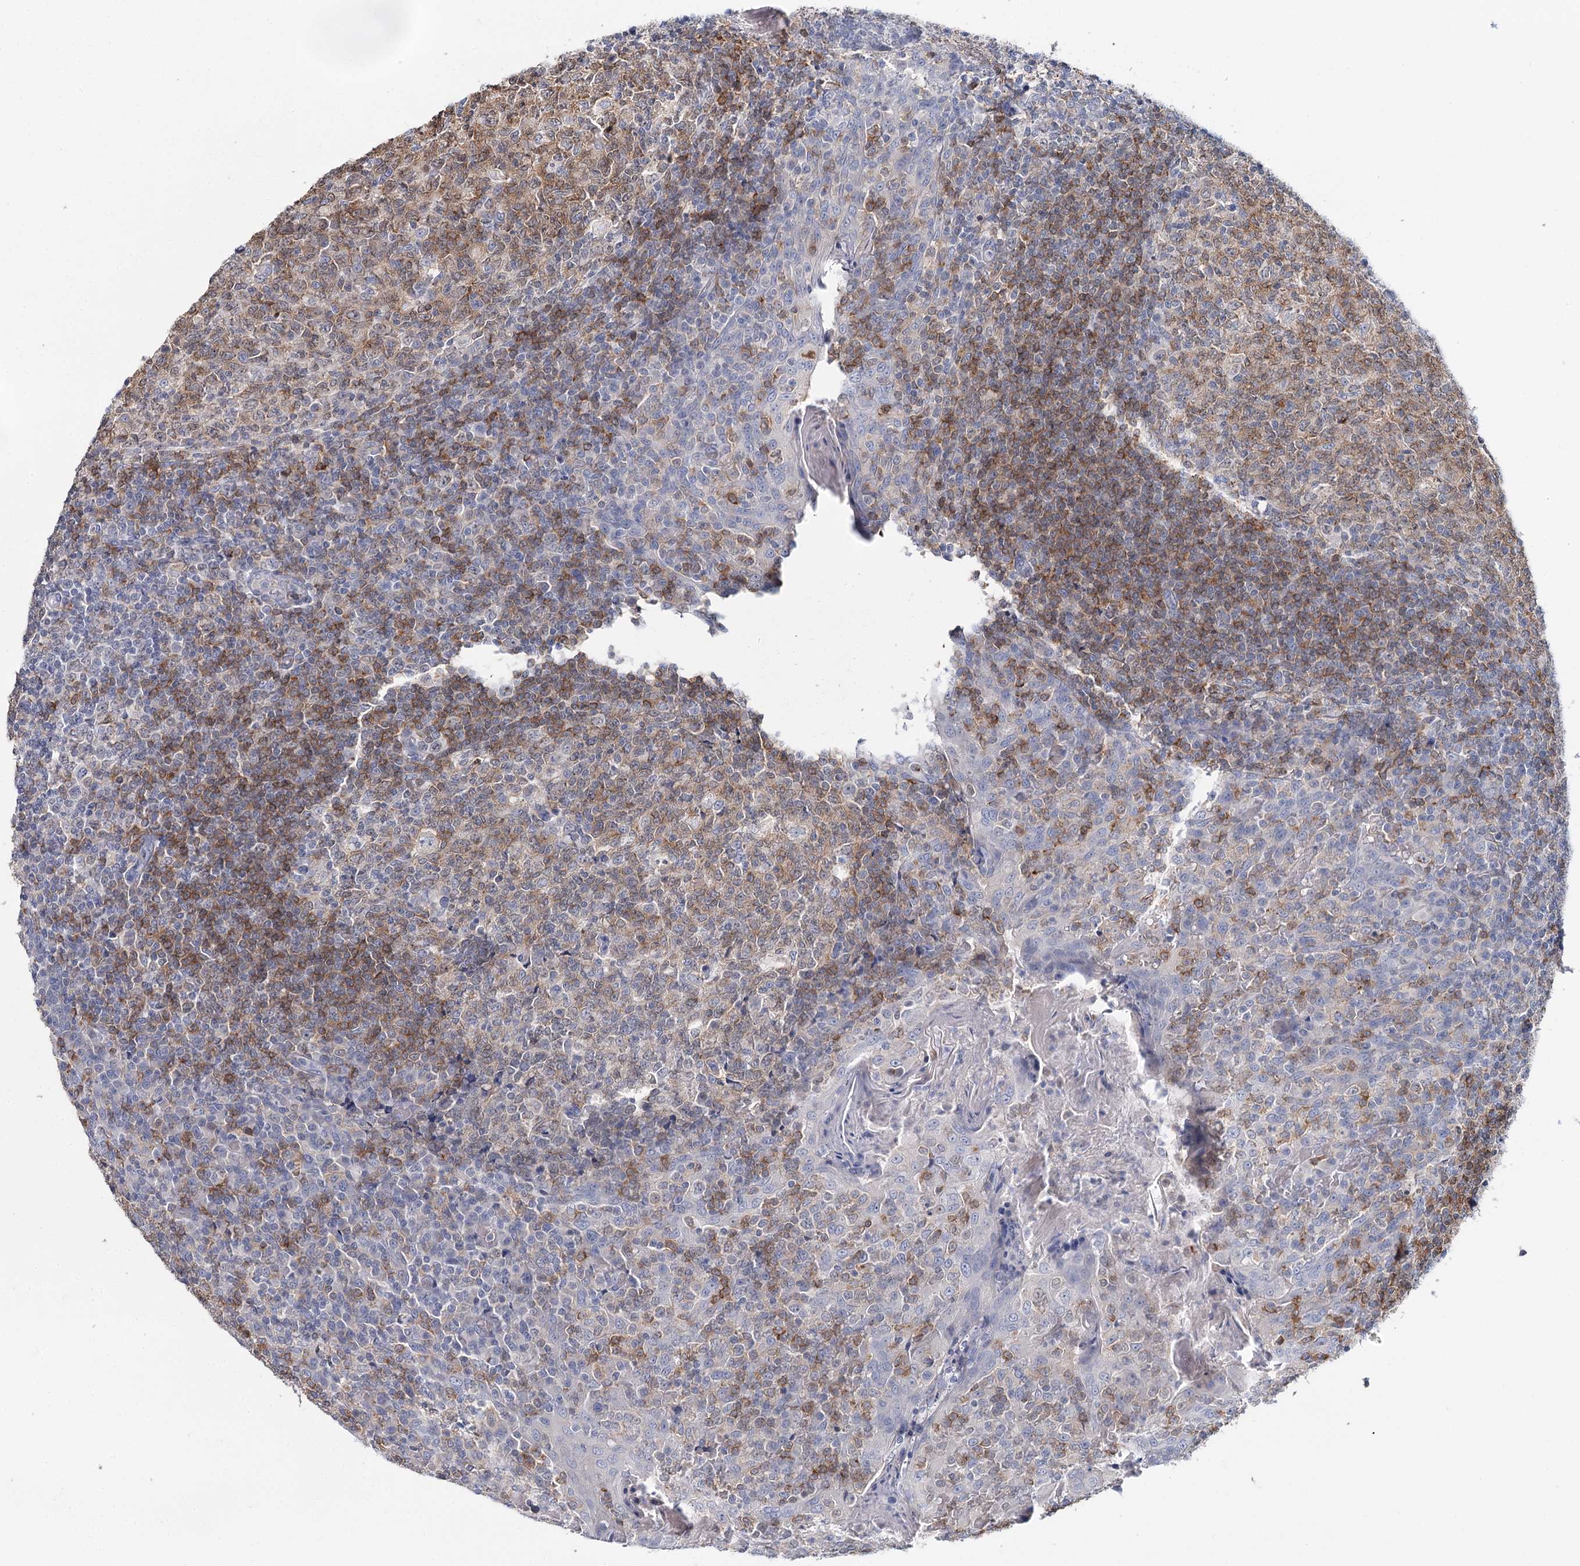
{"staining": {"intensity": "strong", "quantity": "25%-75%", "location": "cytoplasmic/membranous"}, "tissue": "tonsil", "cell_type": "Germinal center cells", "image_type": "normal", "snomed": [{"axis": "morphology", "description": "Normal tissue, NOS"}, {"axis": "topography", "description": "Tonsil"}], "caption": "This micrograph displays IHC staining of normal tonsil, with high strong cytoplasmic/membranous staining in about 25%-75% of germinal center cells.", "gene": "DAPK1", "patient": {"sex": "female", "age": 19}}